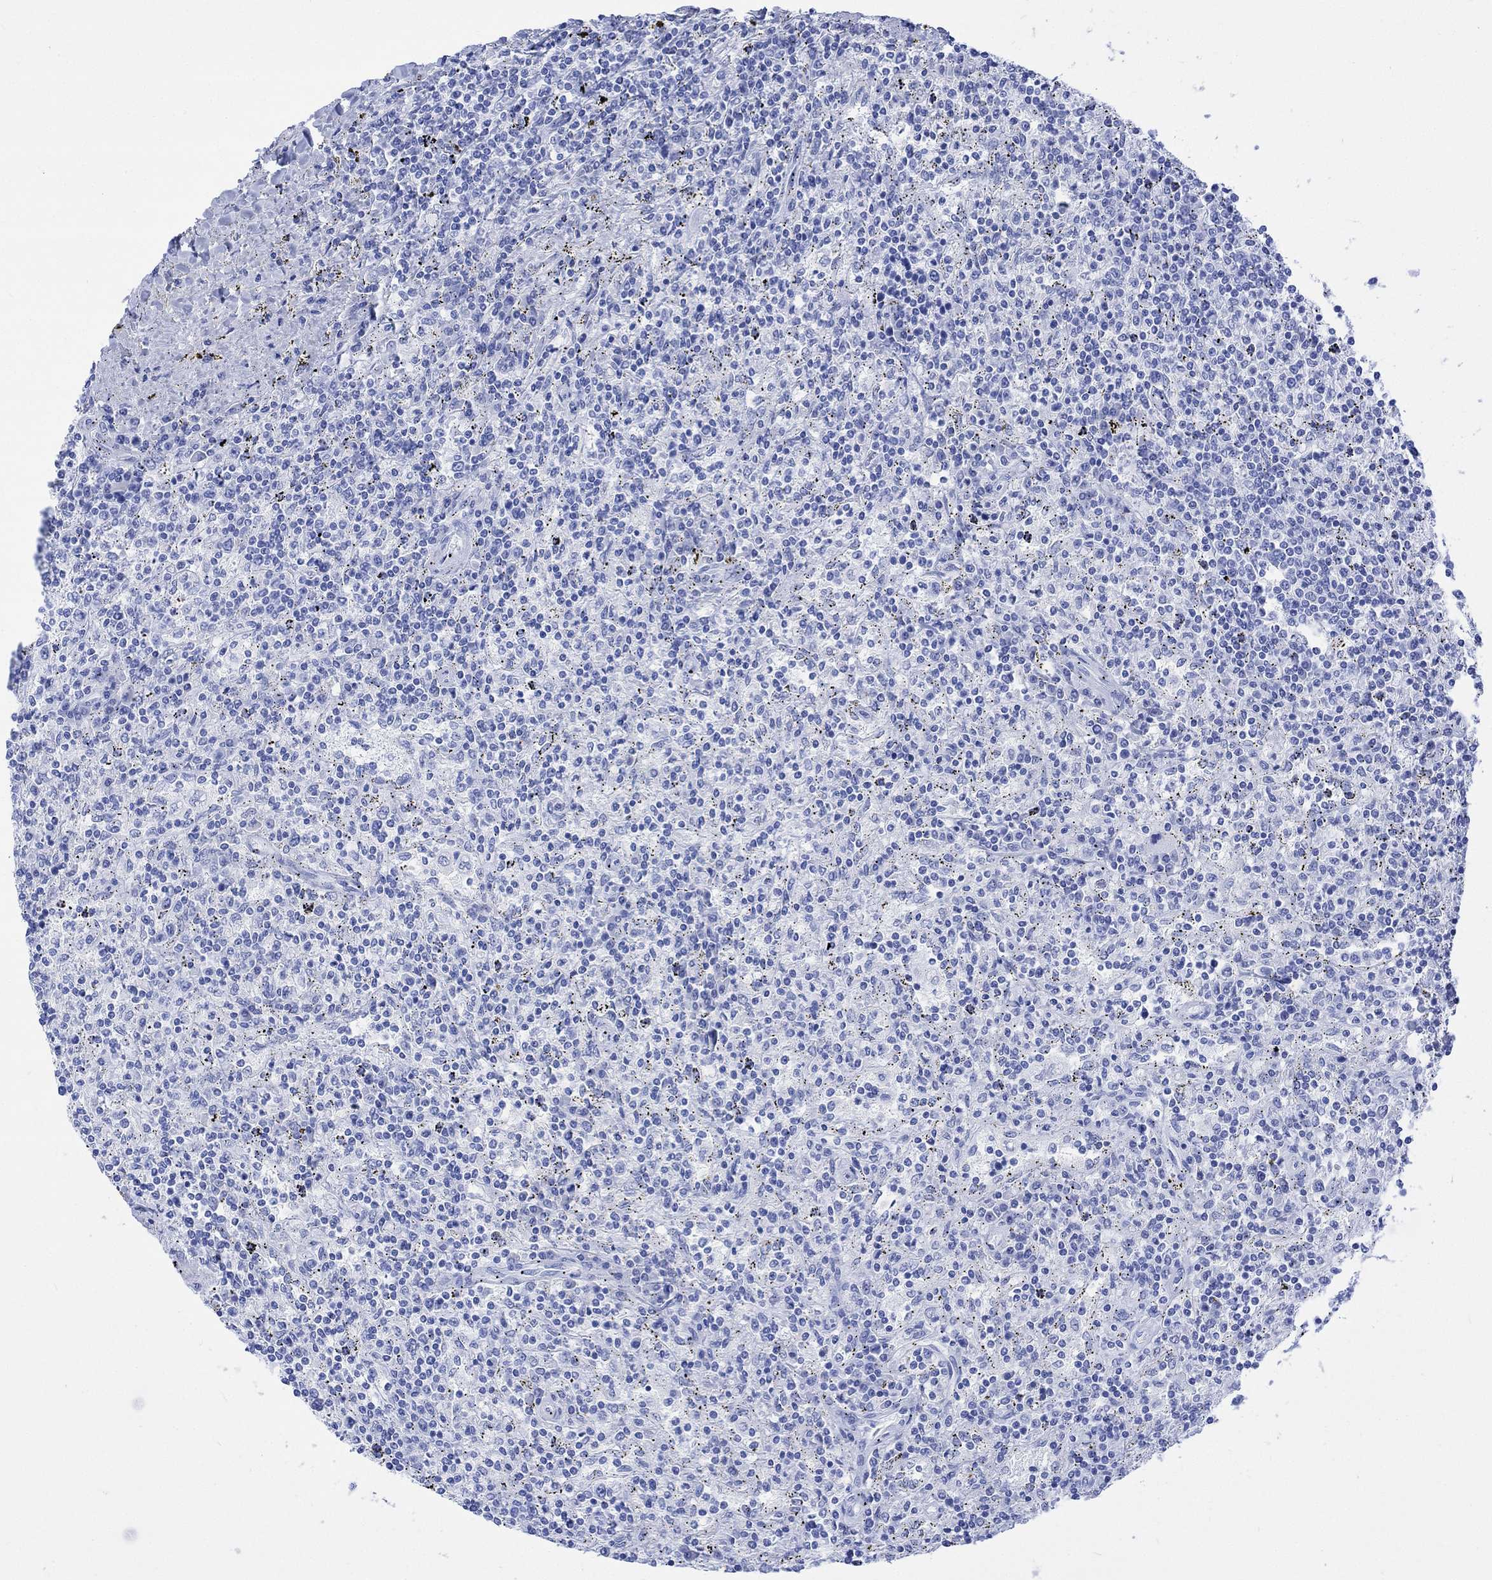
{"staining": {"intensity": "negative", "quantity": "none", "location": "none"}, "tissue": "lymphoma", "cell_type": "Tumor cells", "image_type": "cancer", "snomed": [{"axis": "morphology", "description": "Malignant lymphoma, non-Hodgkin's type, Low grade"}, {"axis": "topography", "description": "Lymph node"}], "caption": "Tumor cells show no significant expression in lymphoma.", "gene": "CELF4", "patient": {"sex": "male", "age": 52}}